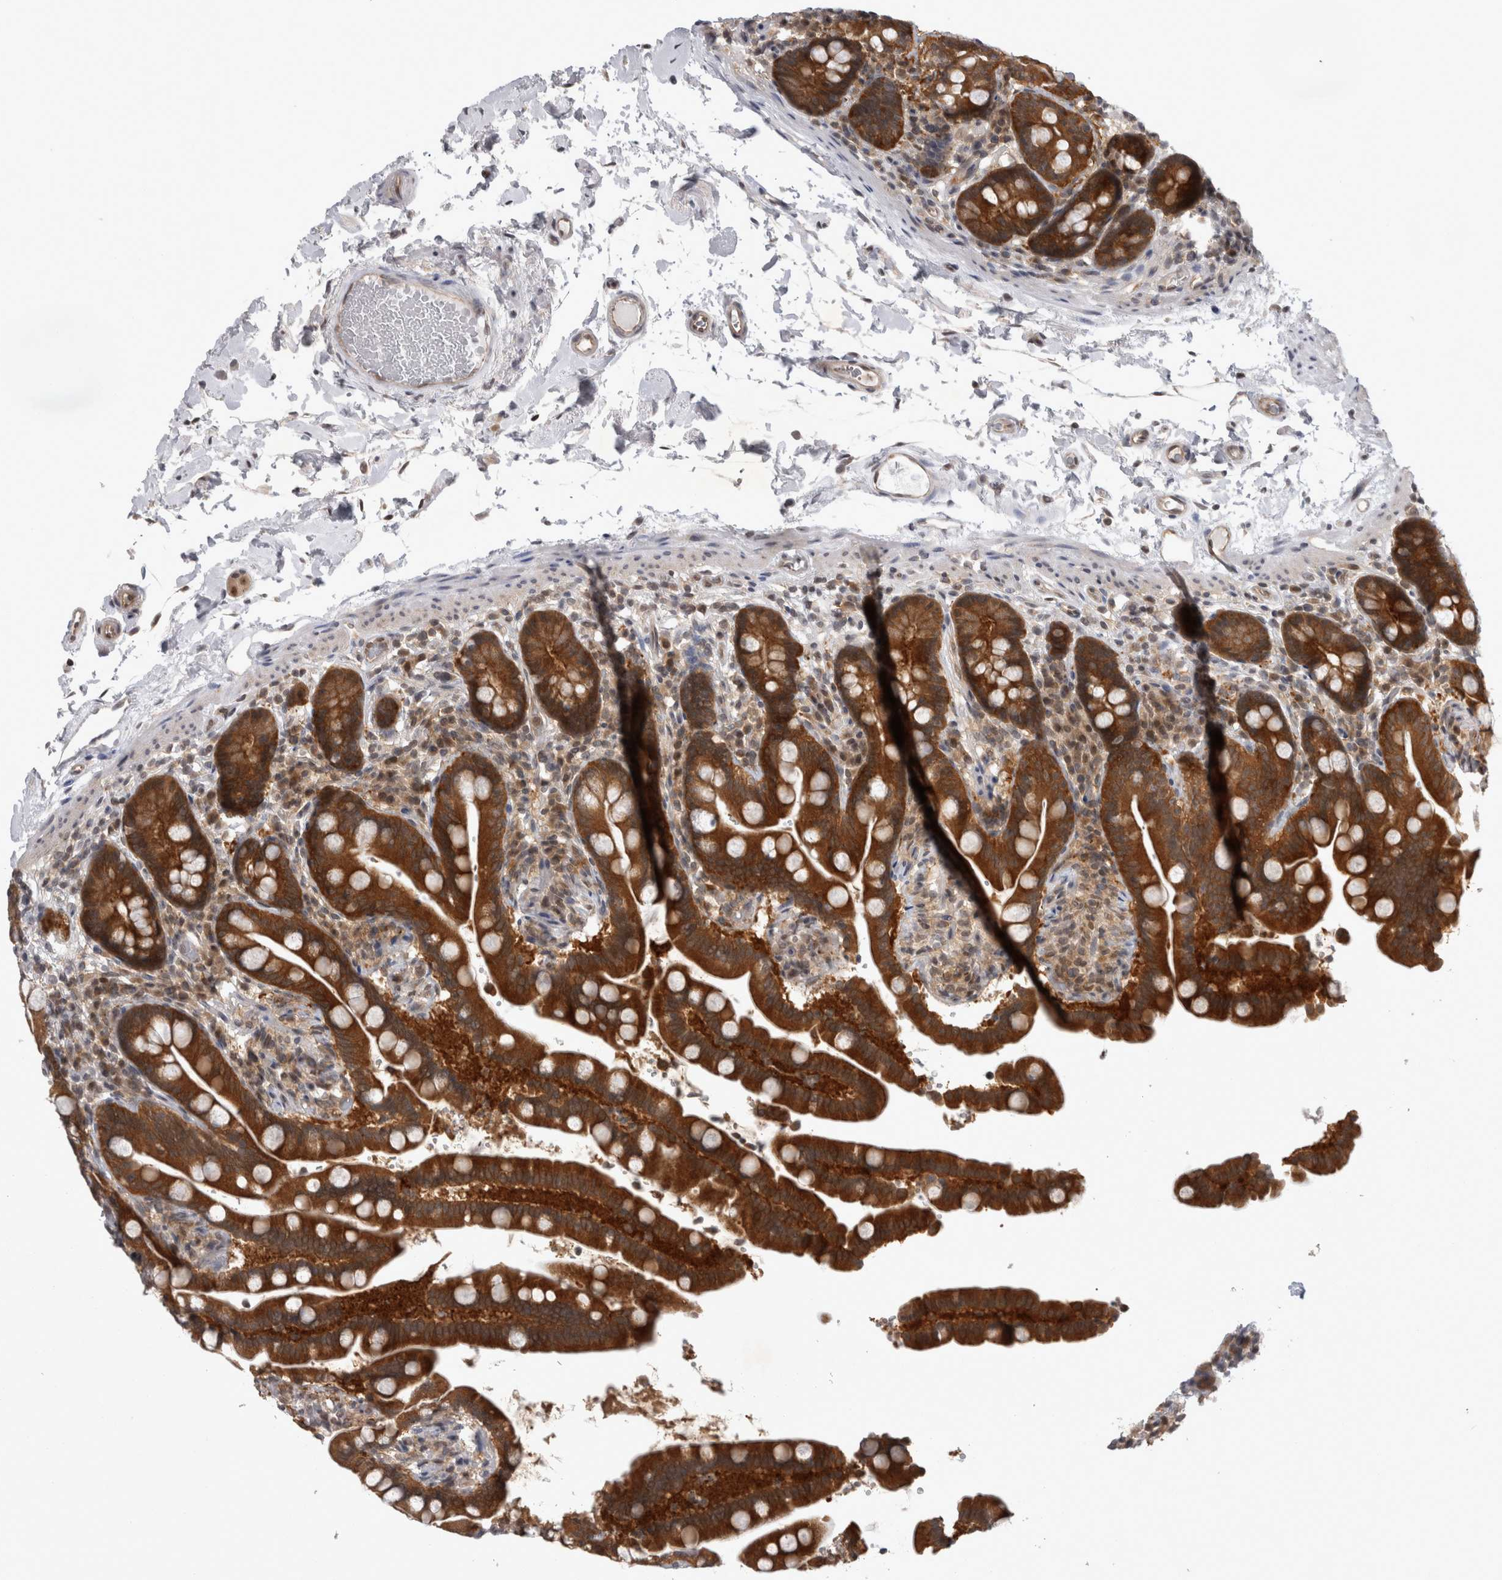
{"staining": {"intensity": "moderate", "quantity": ">75%", "location": "cytoplasmic/membranous,nuclear"}, "tissue": "colon", "cell_type": "Endothelial cells", "image_type": "normal", "snomed": [{"axis": "morphology", "description": "Normal tissue, NOS"}, {"axis": "topography", "description": "Smooth muscle"}, {"axis": "topography", "description": "Colon"}], "caption": "Immunohistochemical staining of benign colon exhibits >75% levels of moderate cytoplasmic/membranous,nuclear protein staining in about >75% of endothelial cells.", "gene": "PSMB2", "patient": {"sex": "male", "age": 73}}